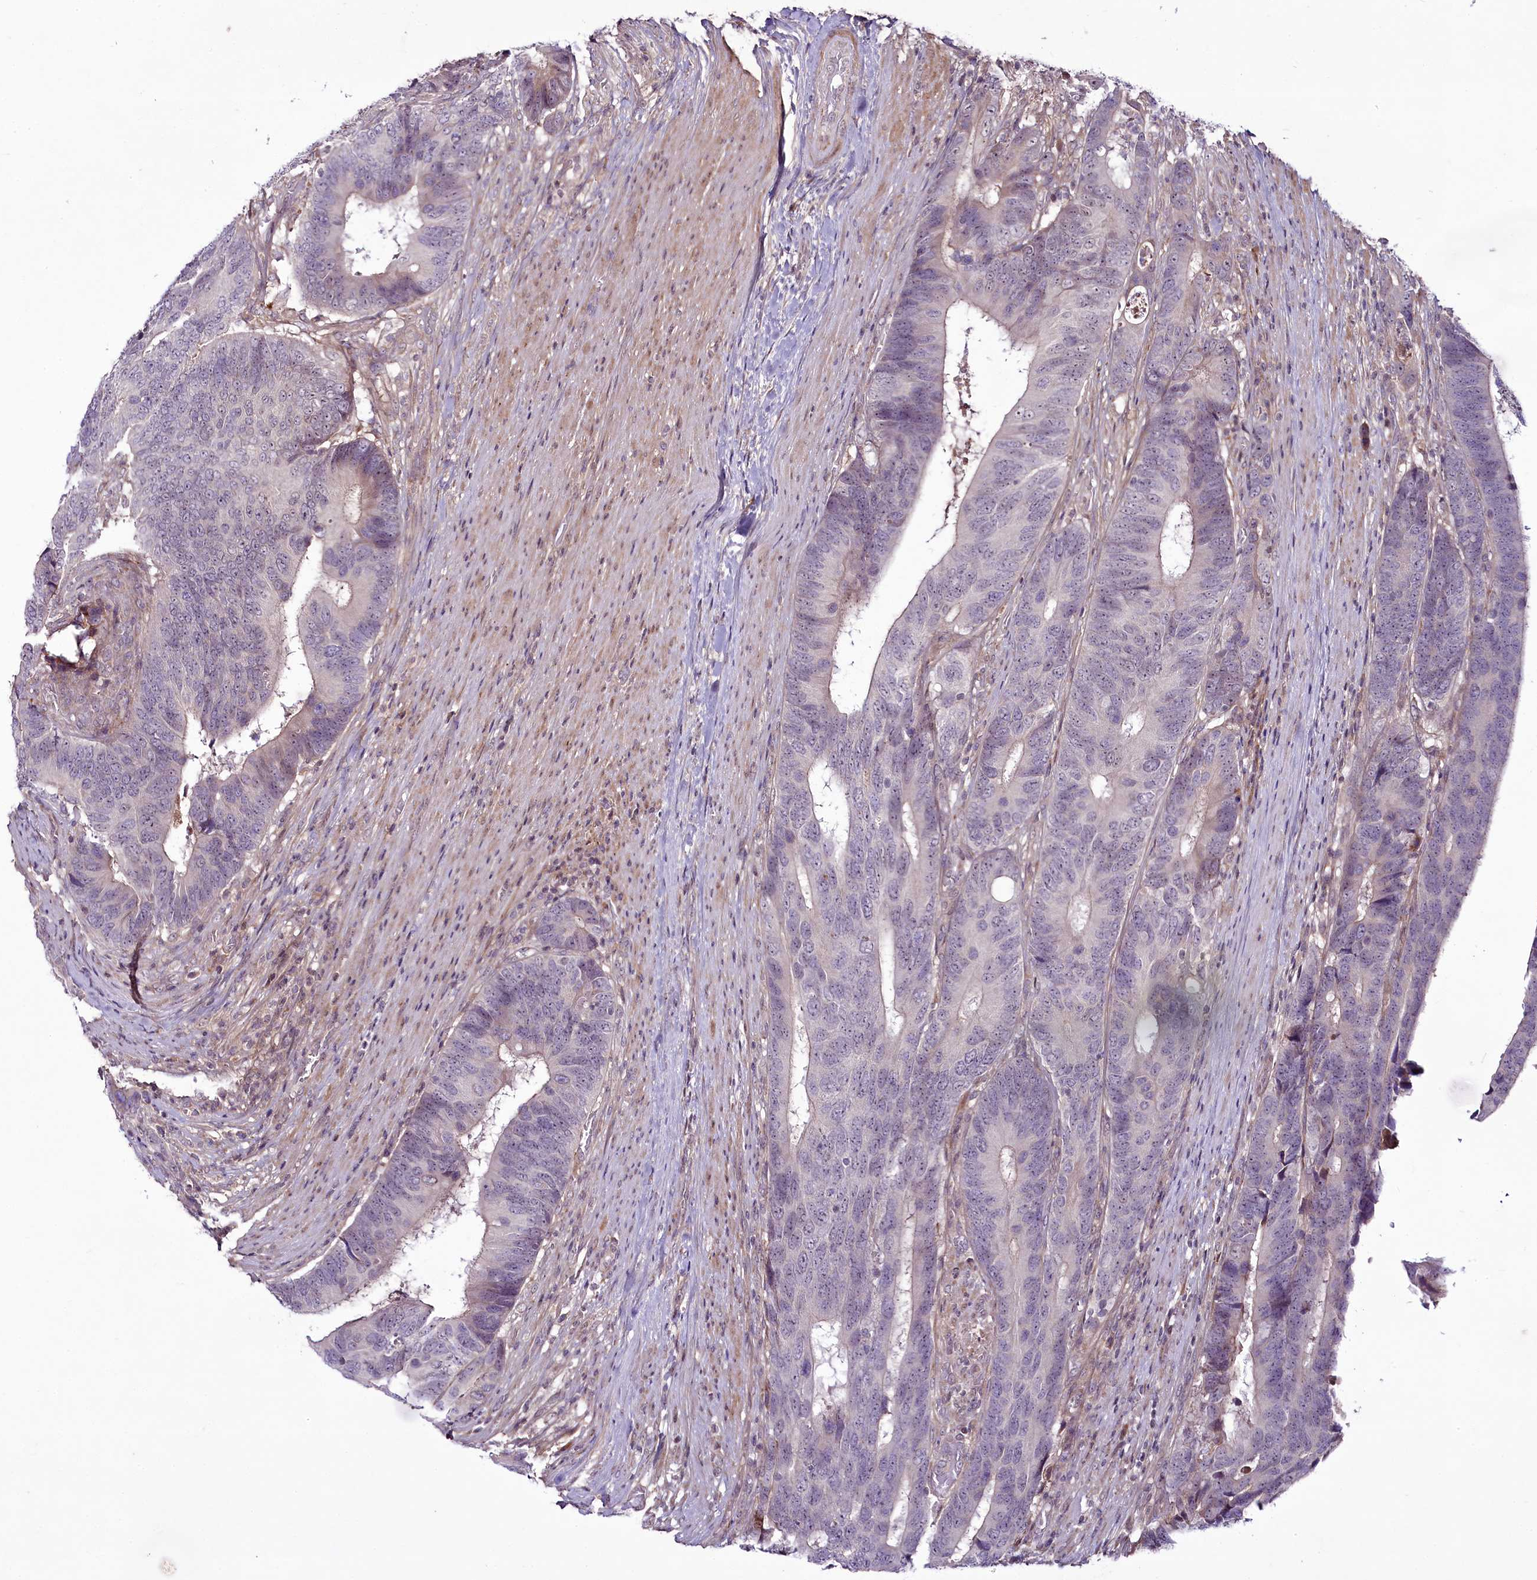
{"staining": {"intensity": "negative", "quantity": "none", "location": "none"}, "tissue": "colorectal cancer", "cell_type": "Tumor cells", "image_type": "cancer", "snomed": [{"axis": "morphology", "description": "Adenocarcinoma, NOS"}, {"axis": "topography", "description": "Colon"}], "caption": "Tumor cells show no significant positivity in adenocarcinoma (colorectal).", "gene": "RSBN1", "patient": {"sex": "male", "age": 87}}